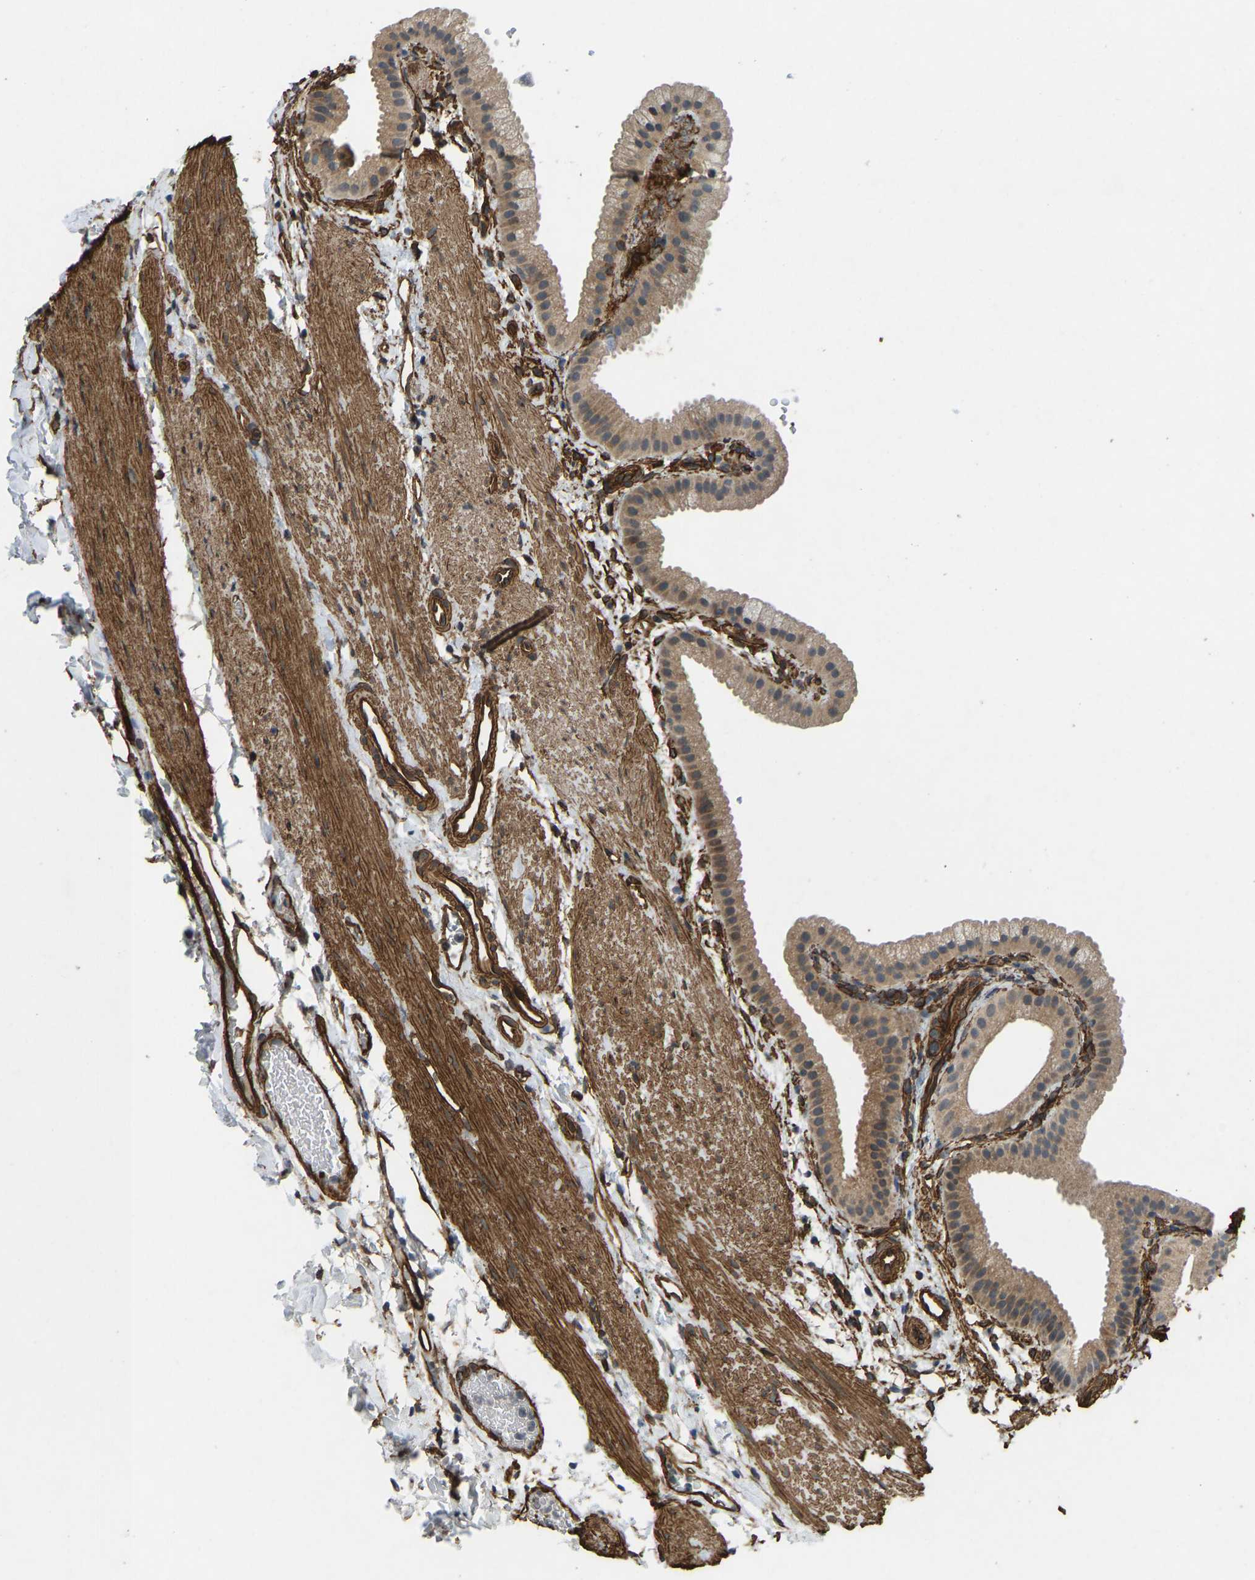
{"staining": {"intensity": "moderate", "quantity": ">75%", "location": "cytoplasmic/membranous"}, "tissue": "gallbladder", "cell_type": "Glandular cells", "image_type": "normal", "snomed": [{"axis": "morphology", "description": "Normal tissue, NOS"}, {"axis": "topography", "description": "Gallbladder"}], "caption": "This image shows immunohistochemistry (IHC) staining of unremarkable human gallbladder, with medium moderate cytoplasmic/membranous expression in approximately >75% of glandular cells.", "gene": "NMB", "patient": {"sex": "female", "age": 64}}